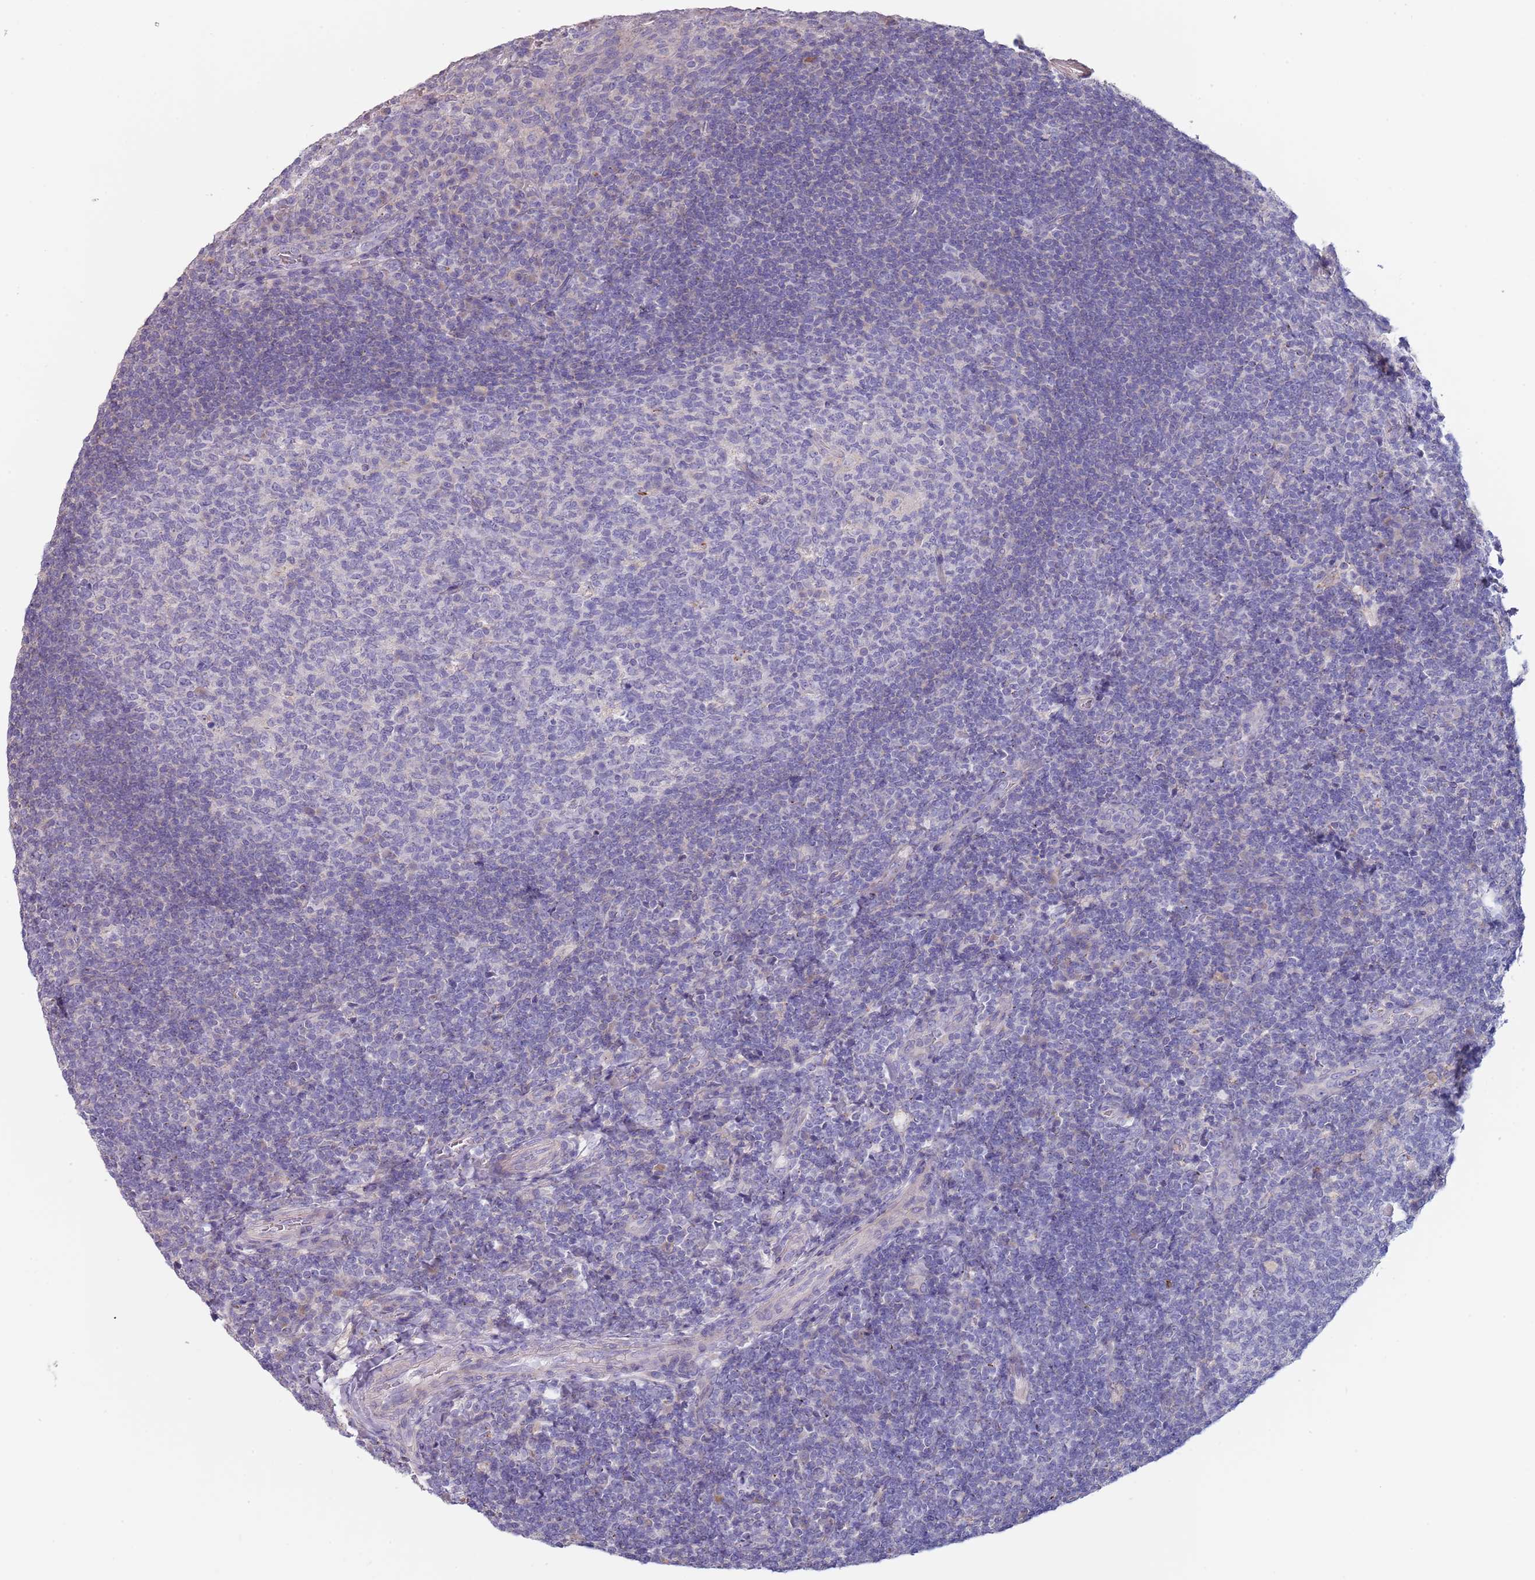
{"staining": {"intensity": "weak", "quantity": "<25%", "location": "cytoplasmic/membranous"}, "tissue": "tonsil", "cell_type": "Germinal center cells", "image_type": "normal", "snomed": [{"axis": "morphology", "description": "Normal tissue, NOS"}, {"axis": "topography", "description": "Tonsil"}], "caption": "An immunohistochemistry (IHC) photomicrograph of benign tonsil is shown. There is no staining in germinal center cells of tonsil.", "gene": "MAN1C1", "patient": {"sex": "female", "age": 10}}